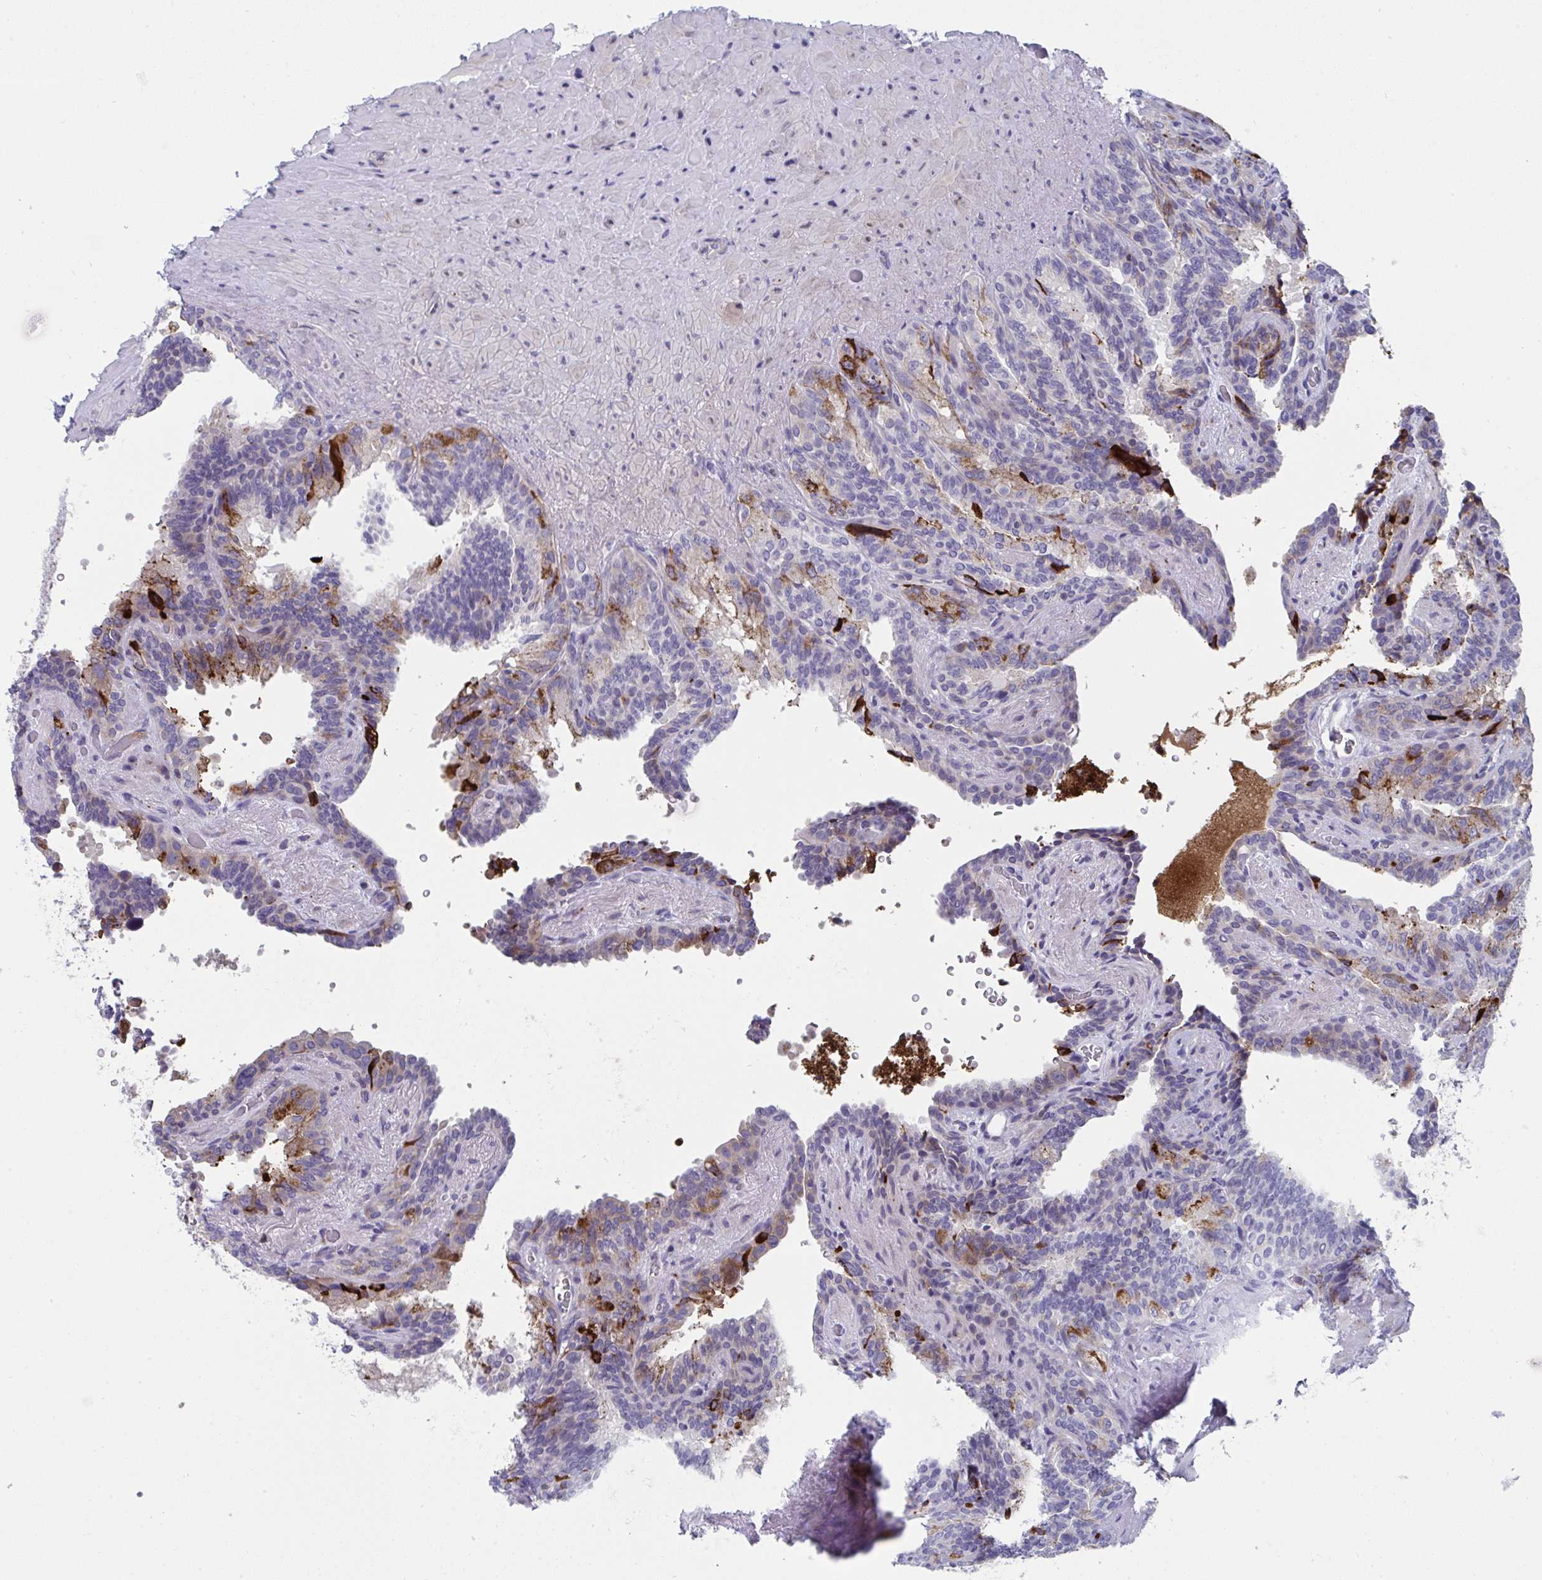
{"staining": {"intensity": "moderate", "quantity": "25%-75%", "location": "cytoplasmic/membranous"}, "tissue": "seminal vesicle", "cell_type": "Glandular cells", "image_type": "normal", "snomed": [{"axis": "morphology", "description": "Normal tissue, NOS"}, {"axis": "topography", "description": "Seminal veicle"}], "caption": "Immunohistochemistry of normal human seminal vesicle shows medium levels of moderate cytoplasmic/membranous positivity in approximately 25%-75% of glandular cells.", "gene": "AOC2", "patient": {"sex": "male", "age": 60}}